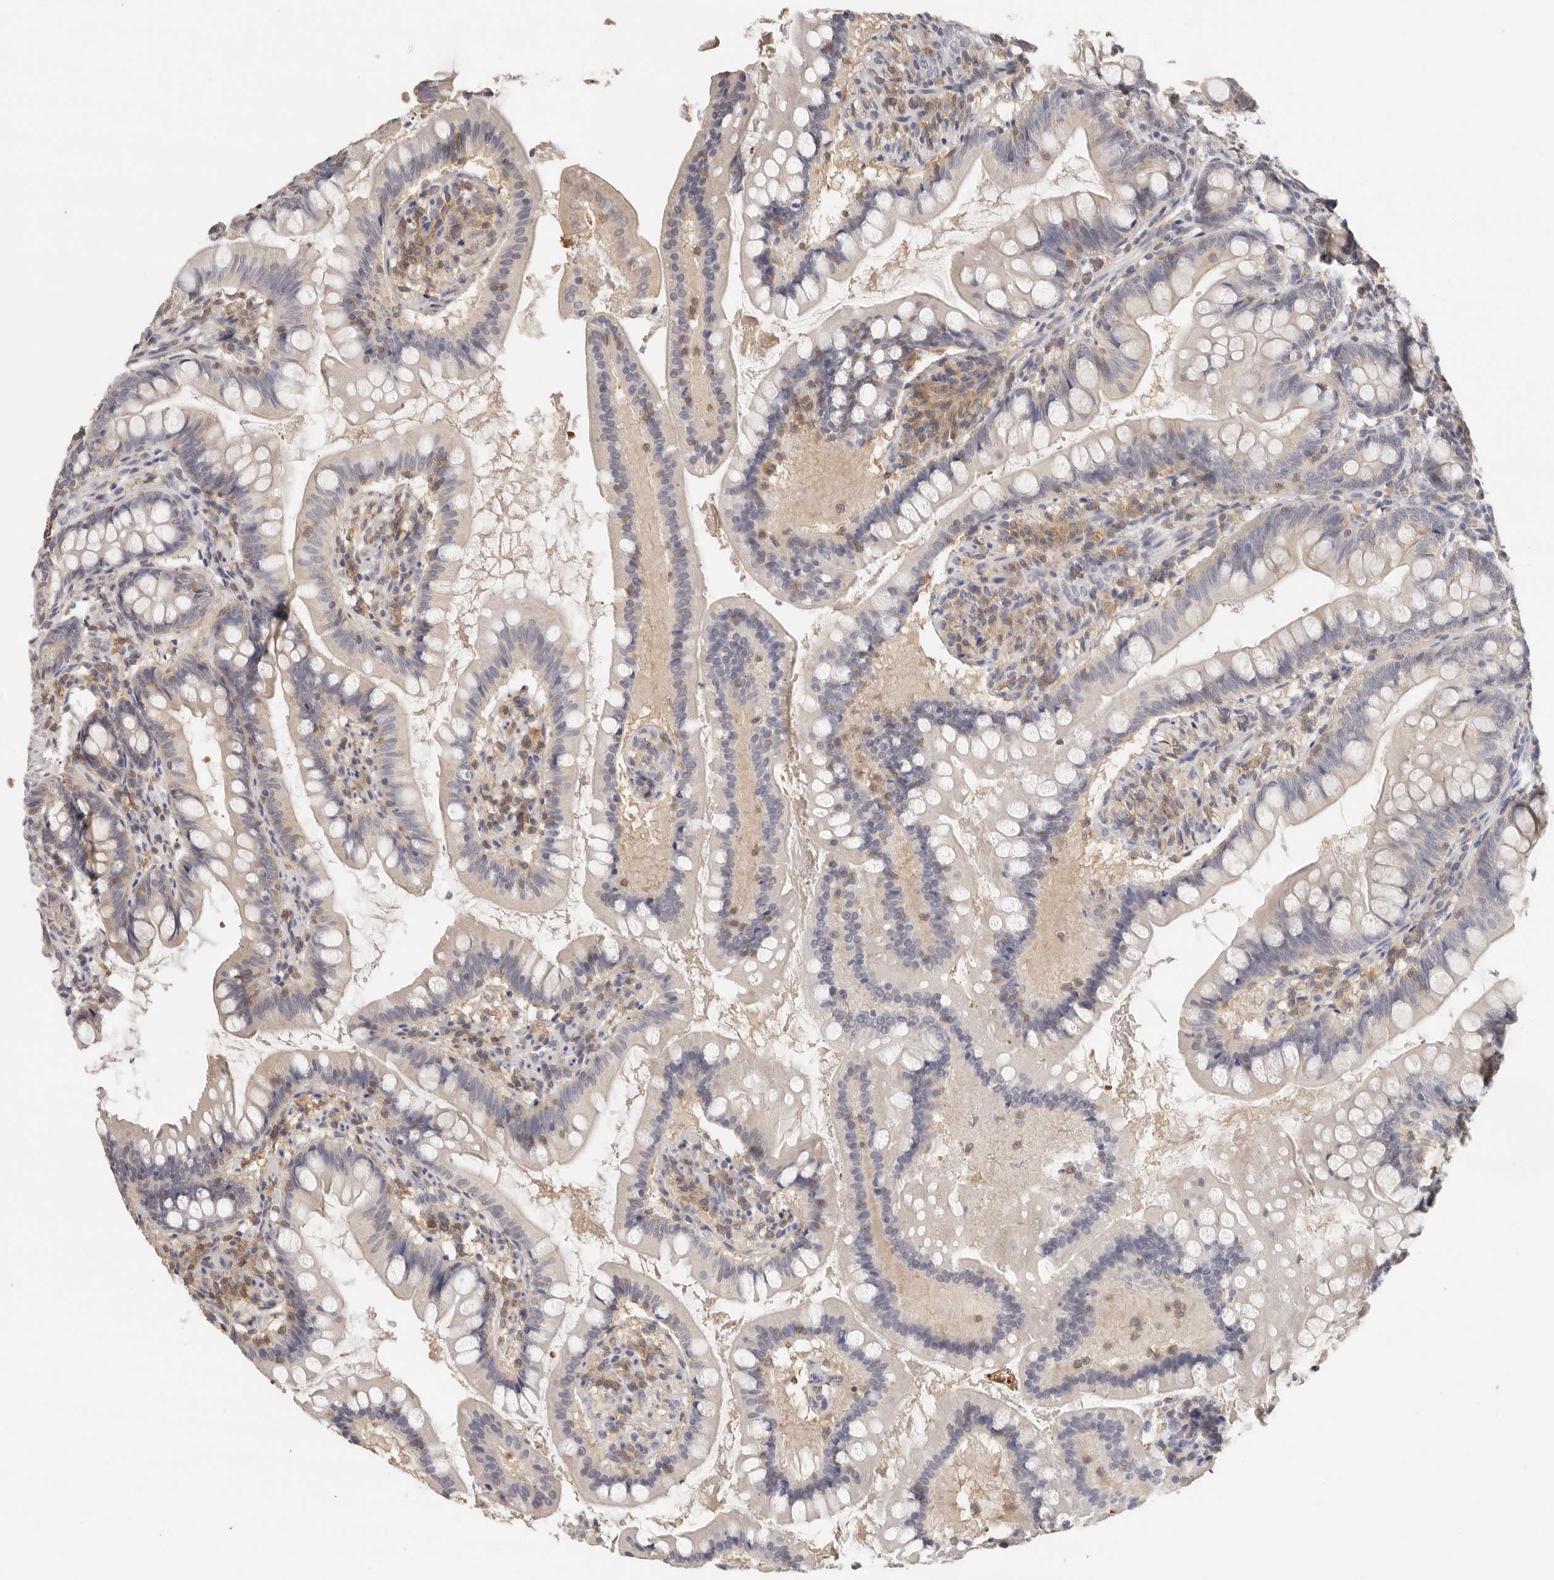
{"staining": {"intensity": "weak", "quantity": "<25%", "location": "cytoplasmic/membranous"}, "tissue": "small intestine", "cell_type": "Glandular cells", "image_type": "normal", "snomed": [{"axis": "morphology", "description": "Normal tissue, NOS"}, {"axis": "topography", "description": "Small intestine"}], "caption": "Glandular cells are negative for brown protein staining in normal small intestine. Brightfield microscopy of immunohistochemistry stained with DAB (brown) and hematoxylin (blue), captured at high magnification.", "gene": "CSK", "patient": {"sex": "male", "age": 7}}